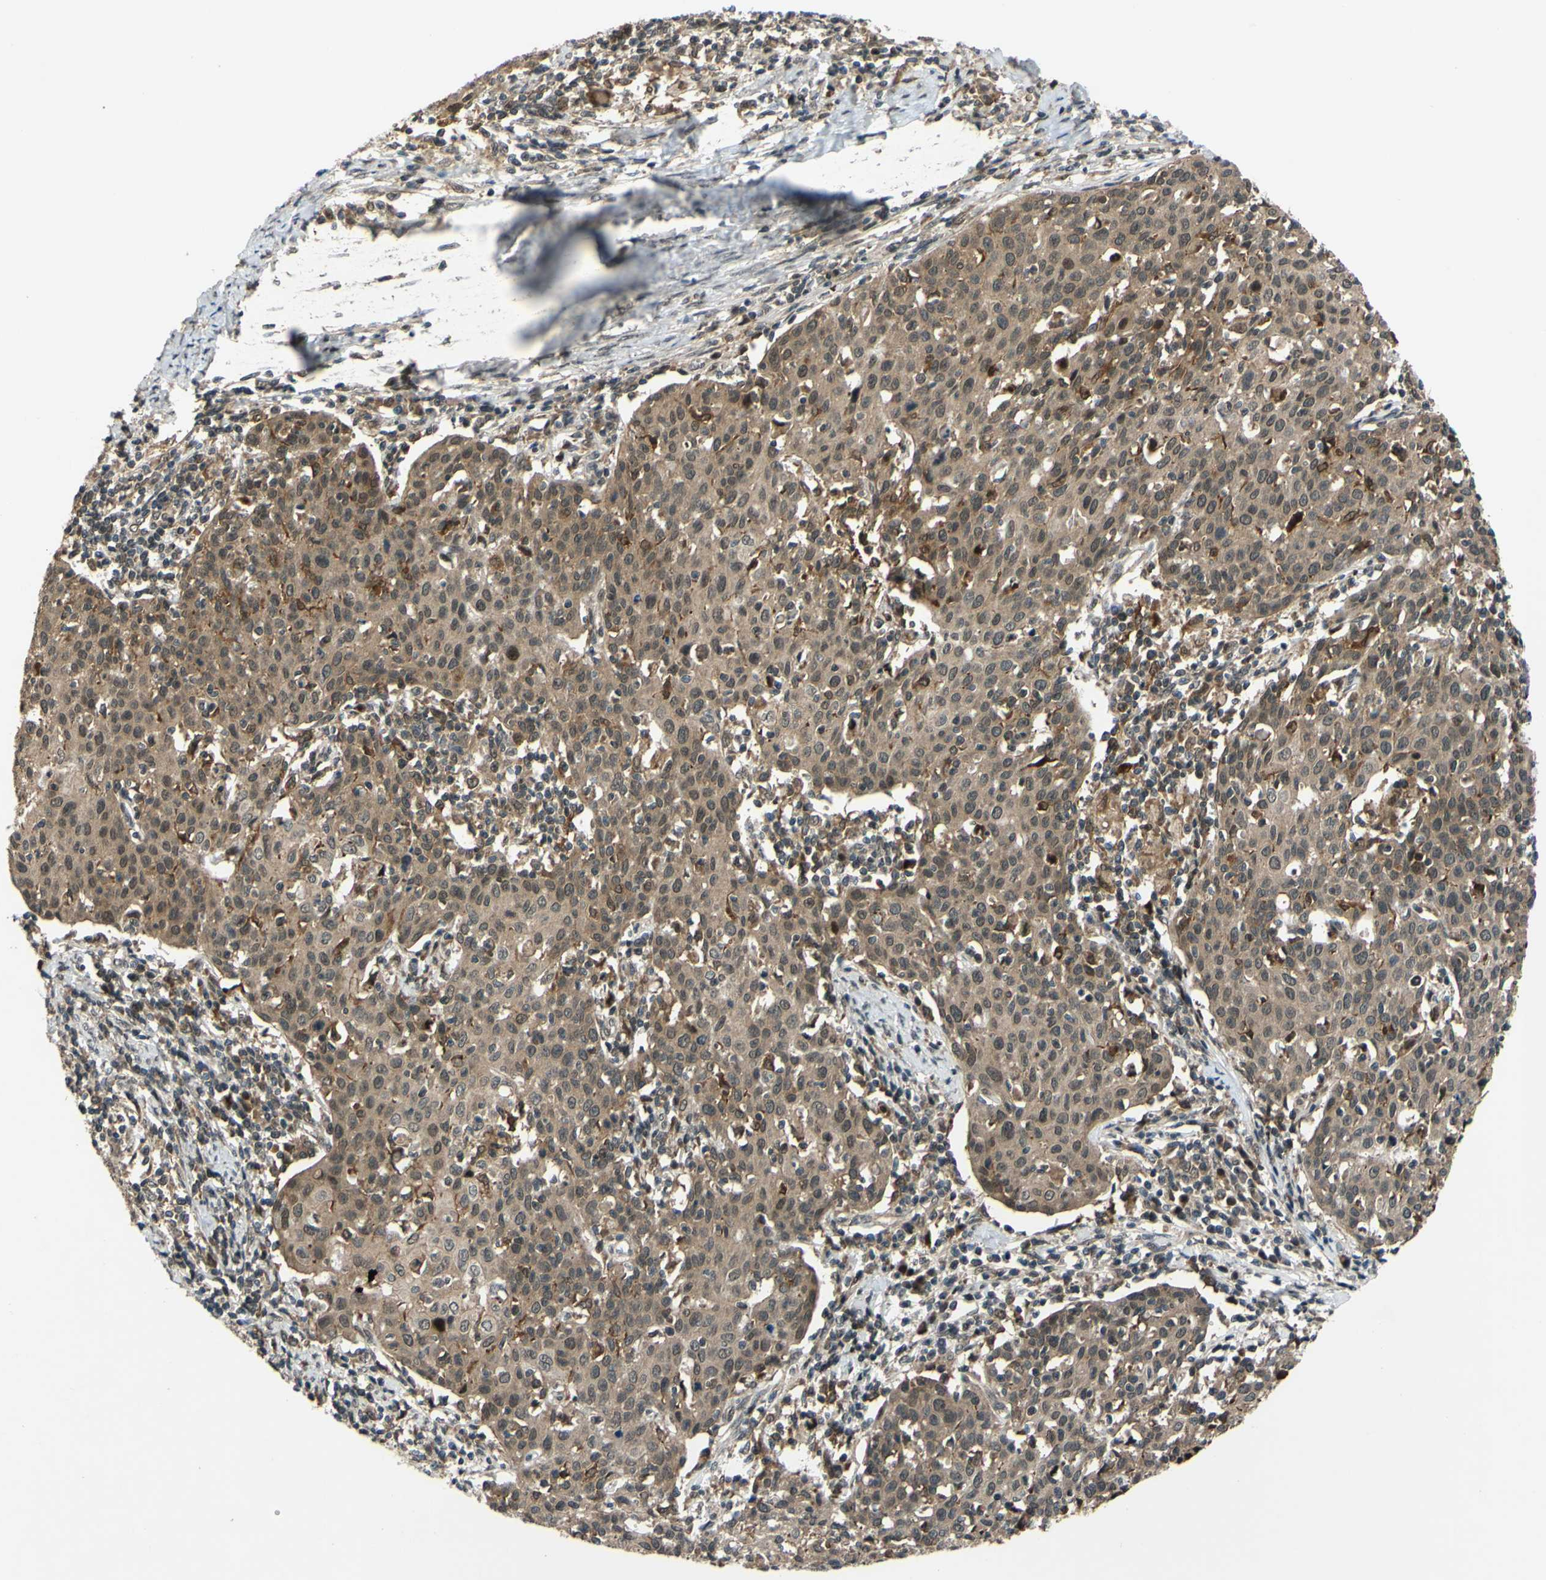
{"staining": {"intensity": "moderate", "quantity": ">75%", "location": "cytoplasmic/membranous"}, "tissue": "cervical cancer", "cell_type": "Tumor cells", "image_type": "cancer", "snomed": [{"axis": "morphology", "description": "Squamous cell carcinoma, NOS"}, {"axis": "topography", "description": "Cervix"}], "caption": "An immunohistochemistry photomicrograph of tumor tissue is shown. Protein staining in brown labels moderate cytoplasmic/membranous positivity in cervical squamous cell carcinoma within tumor cells.", "gene": "ABCC8", "patient": {"sex": "female", "age": 38}}